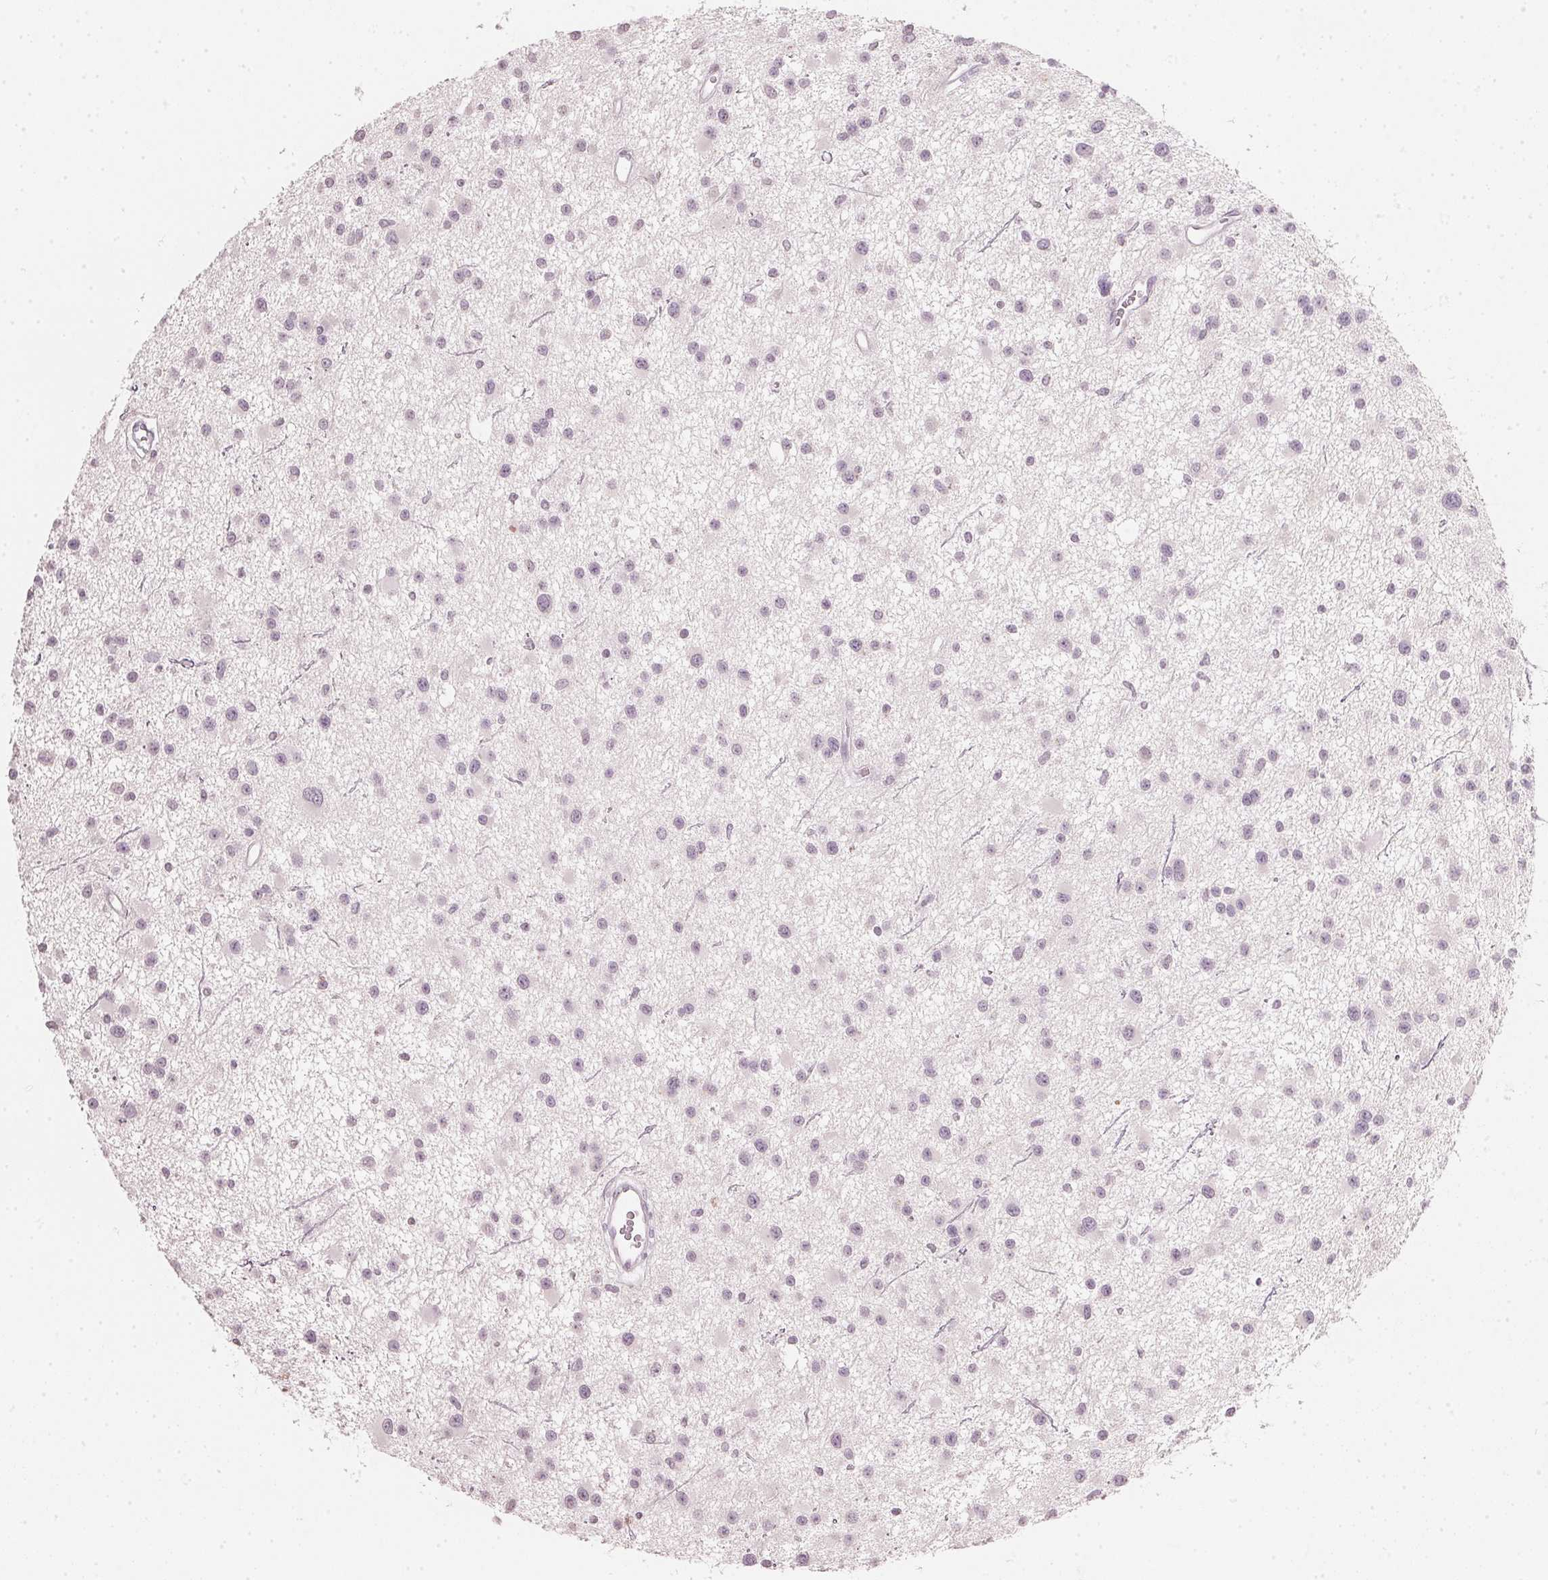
{"staining": {"intensity": "negative", "quantity": "none", "location": "none"}, "tissue": "glioma", "cell_type": "Tumor cells", "image_type": "cancer", "snomed": [{"axis": "morphology", "description": "Glioma, malignant, Low grade"}, {"axis": "topography", "description": "Brain"}], "caption": "The micrograph displays no staining of tumor cells in glioma.", "gene": "SFRP4", "patient": {"sex": "male", "age": 43}}